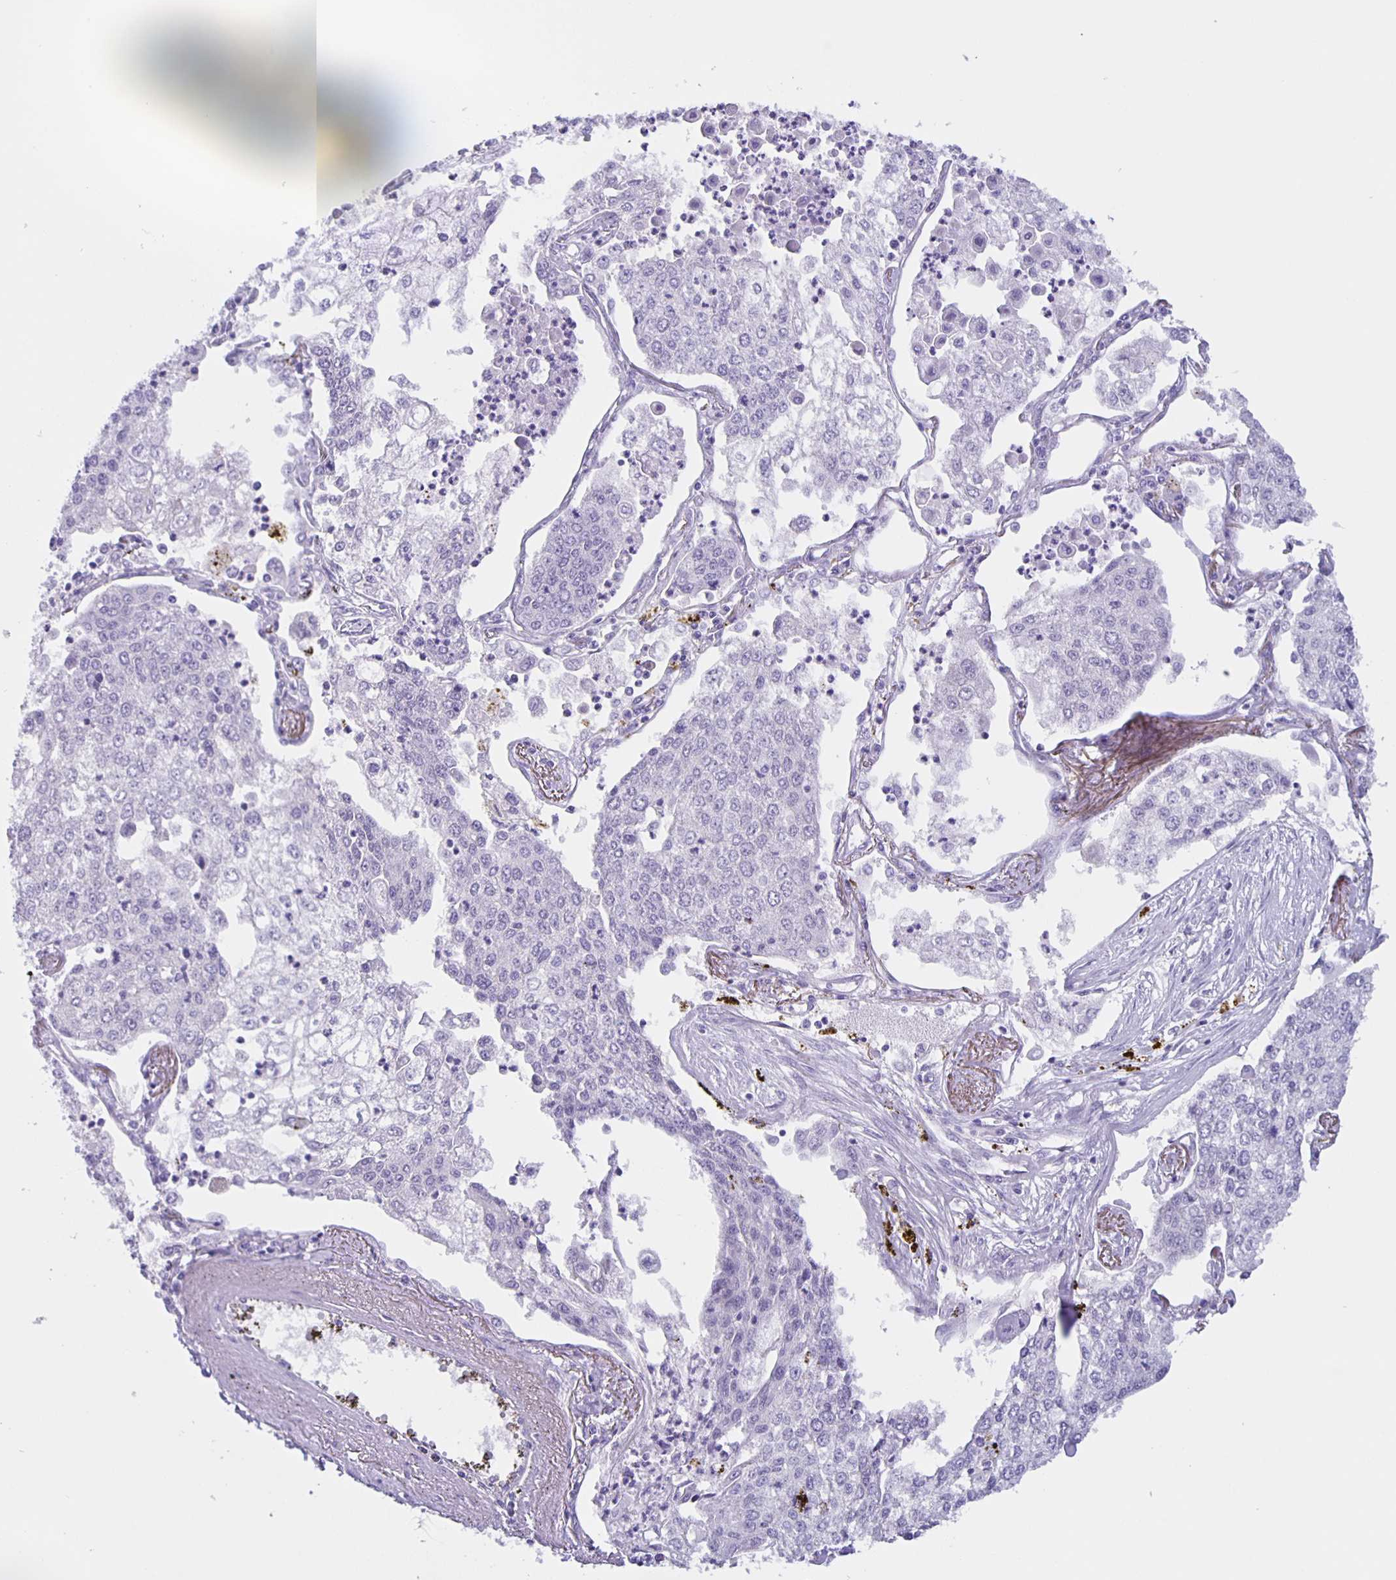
{"staining": {"intensity": "negative", "quantity": "none", "location": "none"}, "tissue": "lung cancer", "cell_type": "Tumor cells", "image_type": "cancer", "snomed": [{"axis": "morphology", "description": "Squamous cell carcinoma, NOS"}, {"axis": "topography", "description": "Lung"}], "caption": "IHC micrograph of neoplastic tissue: human squamous cell carcinoma (lung) stained with DAB exhibits no significant protein expression in tumor cells. Nuclei are stained in blue.", "gene": "SLC12A3", "patient": {"sex": "male", "age": 74}}